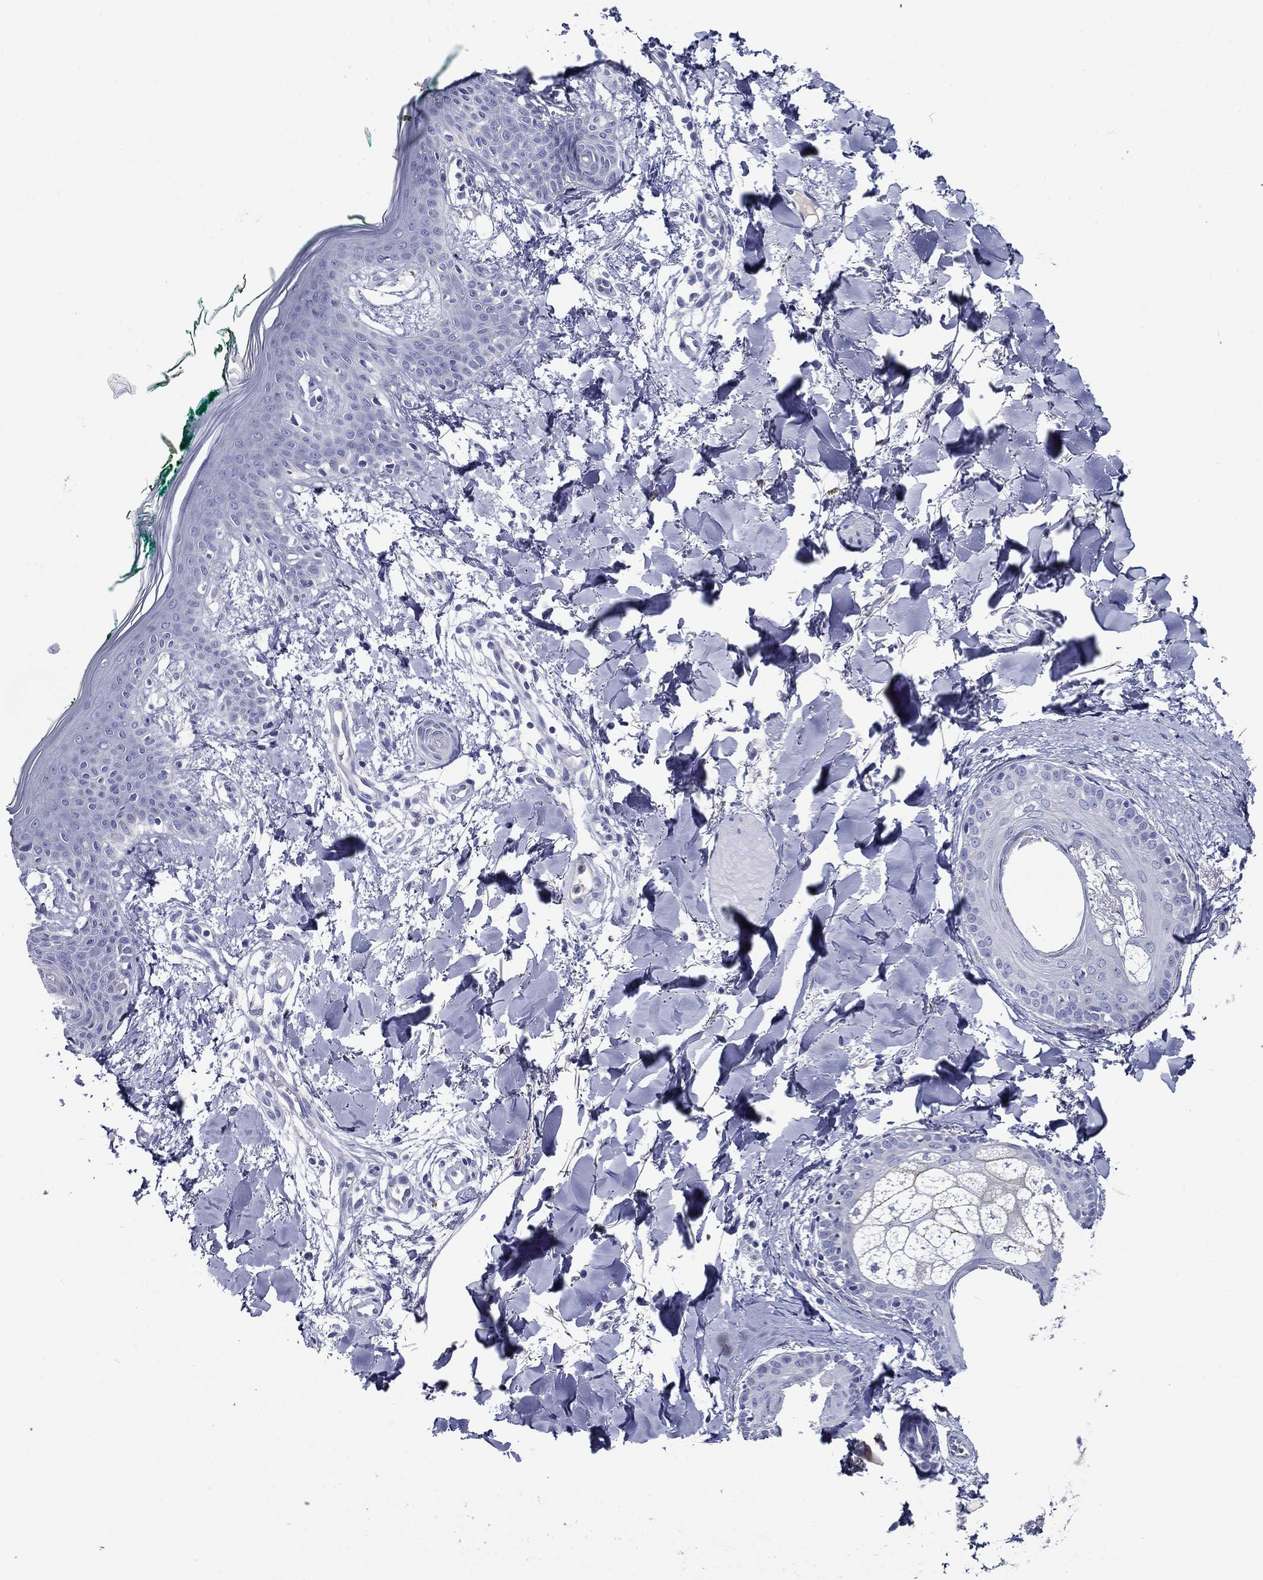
{"staining": {"intensity": "negative", "quantity": "none", "location": "none"}, "tissue": "skin", "cell_type": "Fibroblasts", "image_type": "normal", "snomed": [{"axis": "morphology", "description": "Normal tissue, NOS"}, {"axis": "morphology", "description": "Malignant melanoma, NOS"}, {"axis": "topography", "description": "Skin"}], "caption": "Fibroblasts show no significant staining in benign skin. (DAB (3,3'-diaminobenzidine) IHC visualized using brightfield microscopy, high magnification).", "gene": "ACE2", "patient": {"sex": "female", "age": 34}}